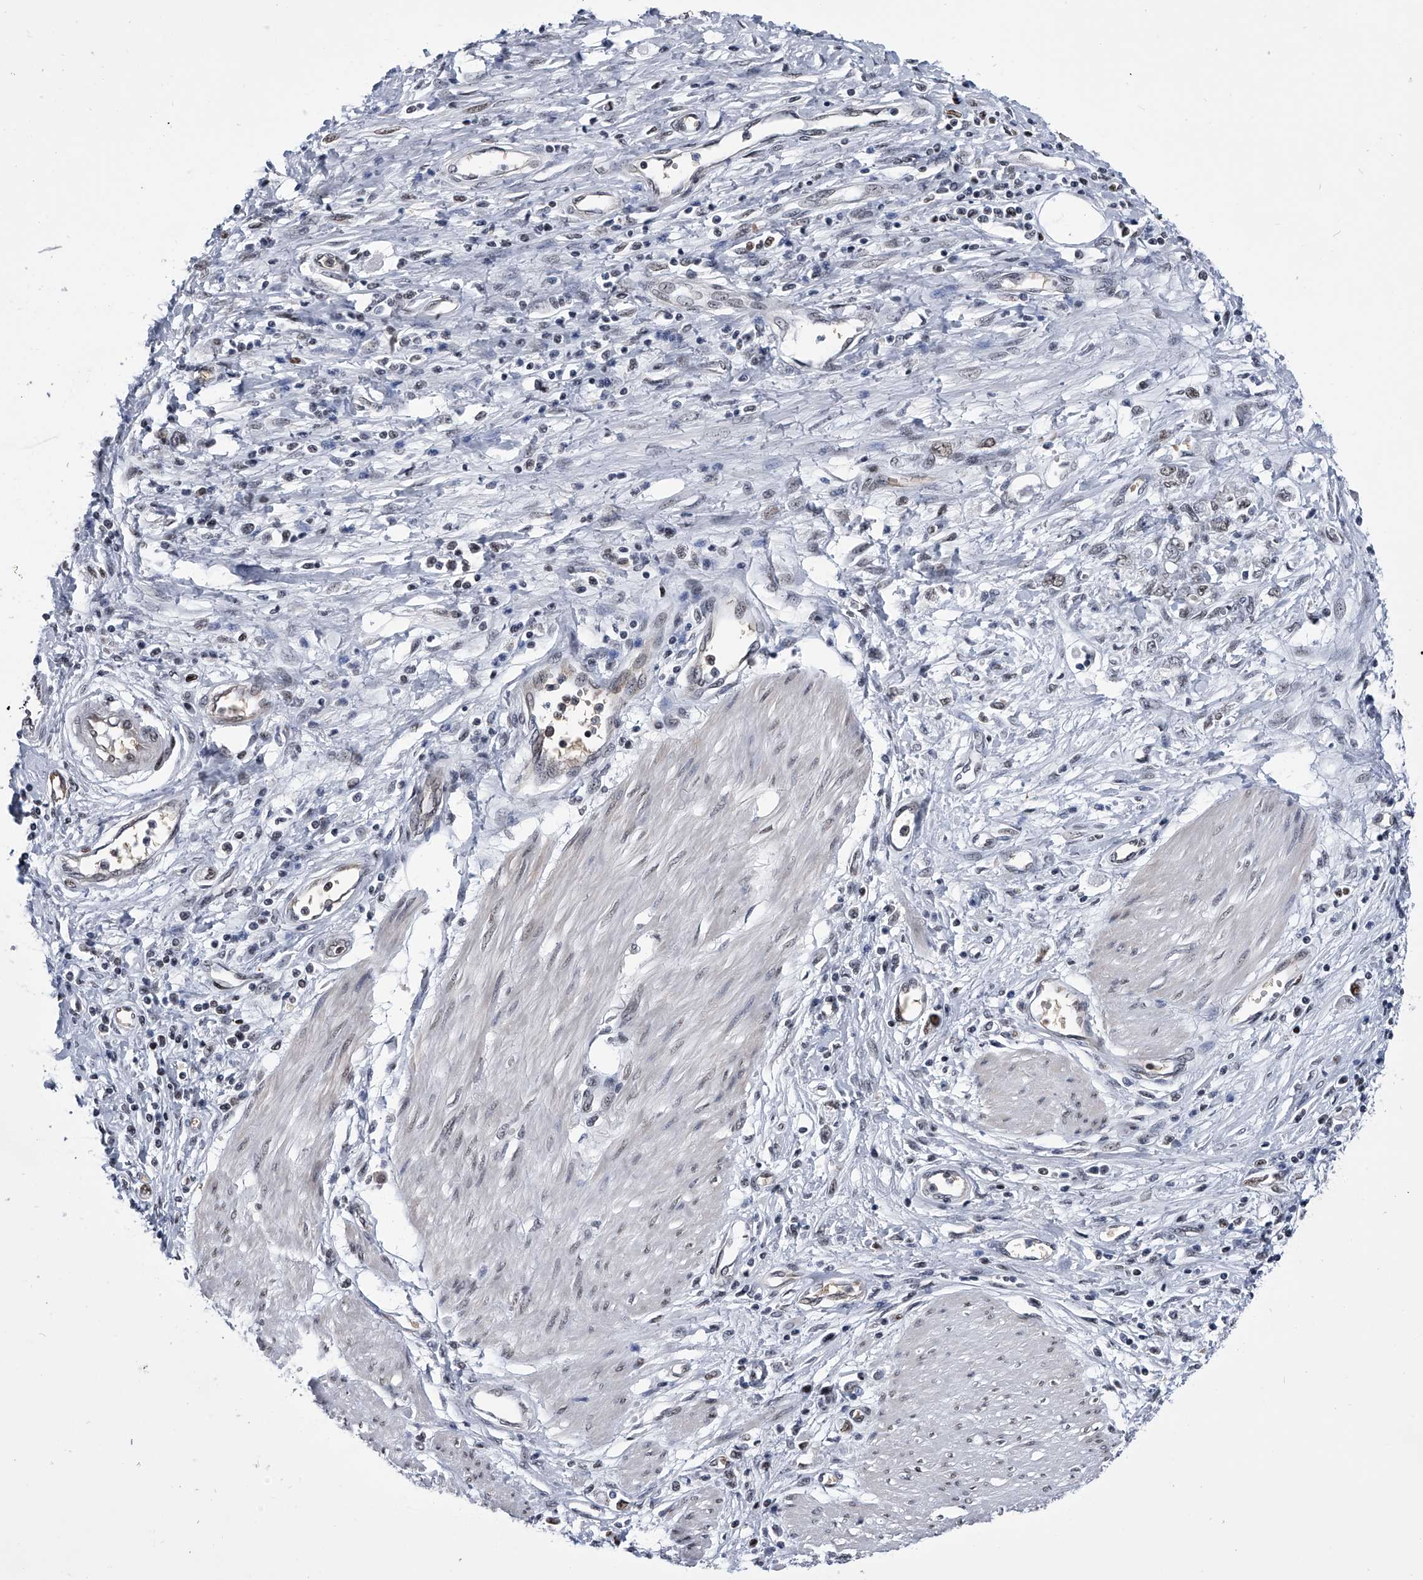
{"staining": {"intensity": "moderate", "quantity": "<25%", "location": "nuclear"}, "tissue": "stomach cancer", "cell_type": "Tumor cells", "image_type": "cancer", "snomed": [{"axis": "morphology", "description": "Adenocarcinoma, NOS"}, {"axis": "topography", "description": "Stomach"}], "caption": "A brown stain highlights moderate nuclear staining of a protein in human stomach cancer (adenocarcinoma) tumor cells.", "gene": "SIM2", "patient": {"sex": "female", "age": 76}}